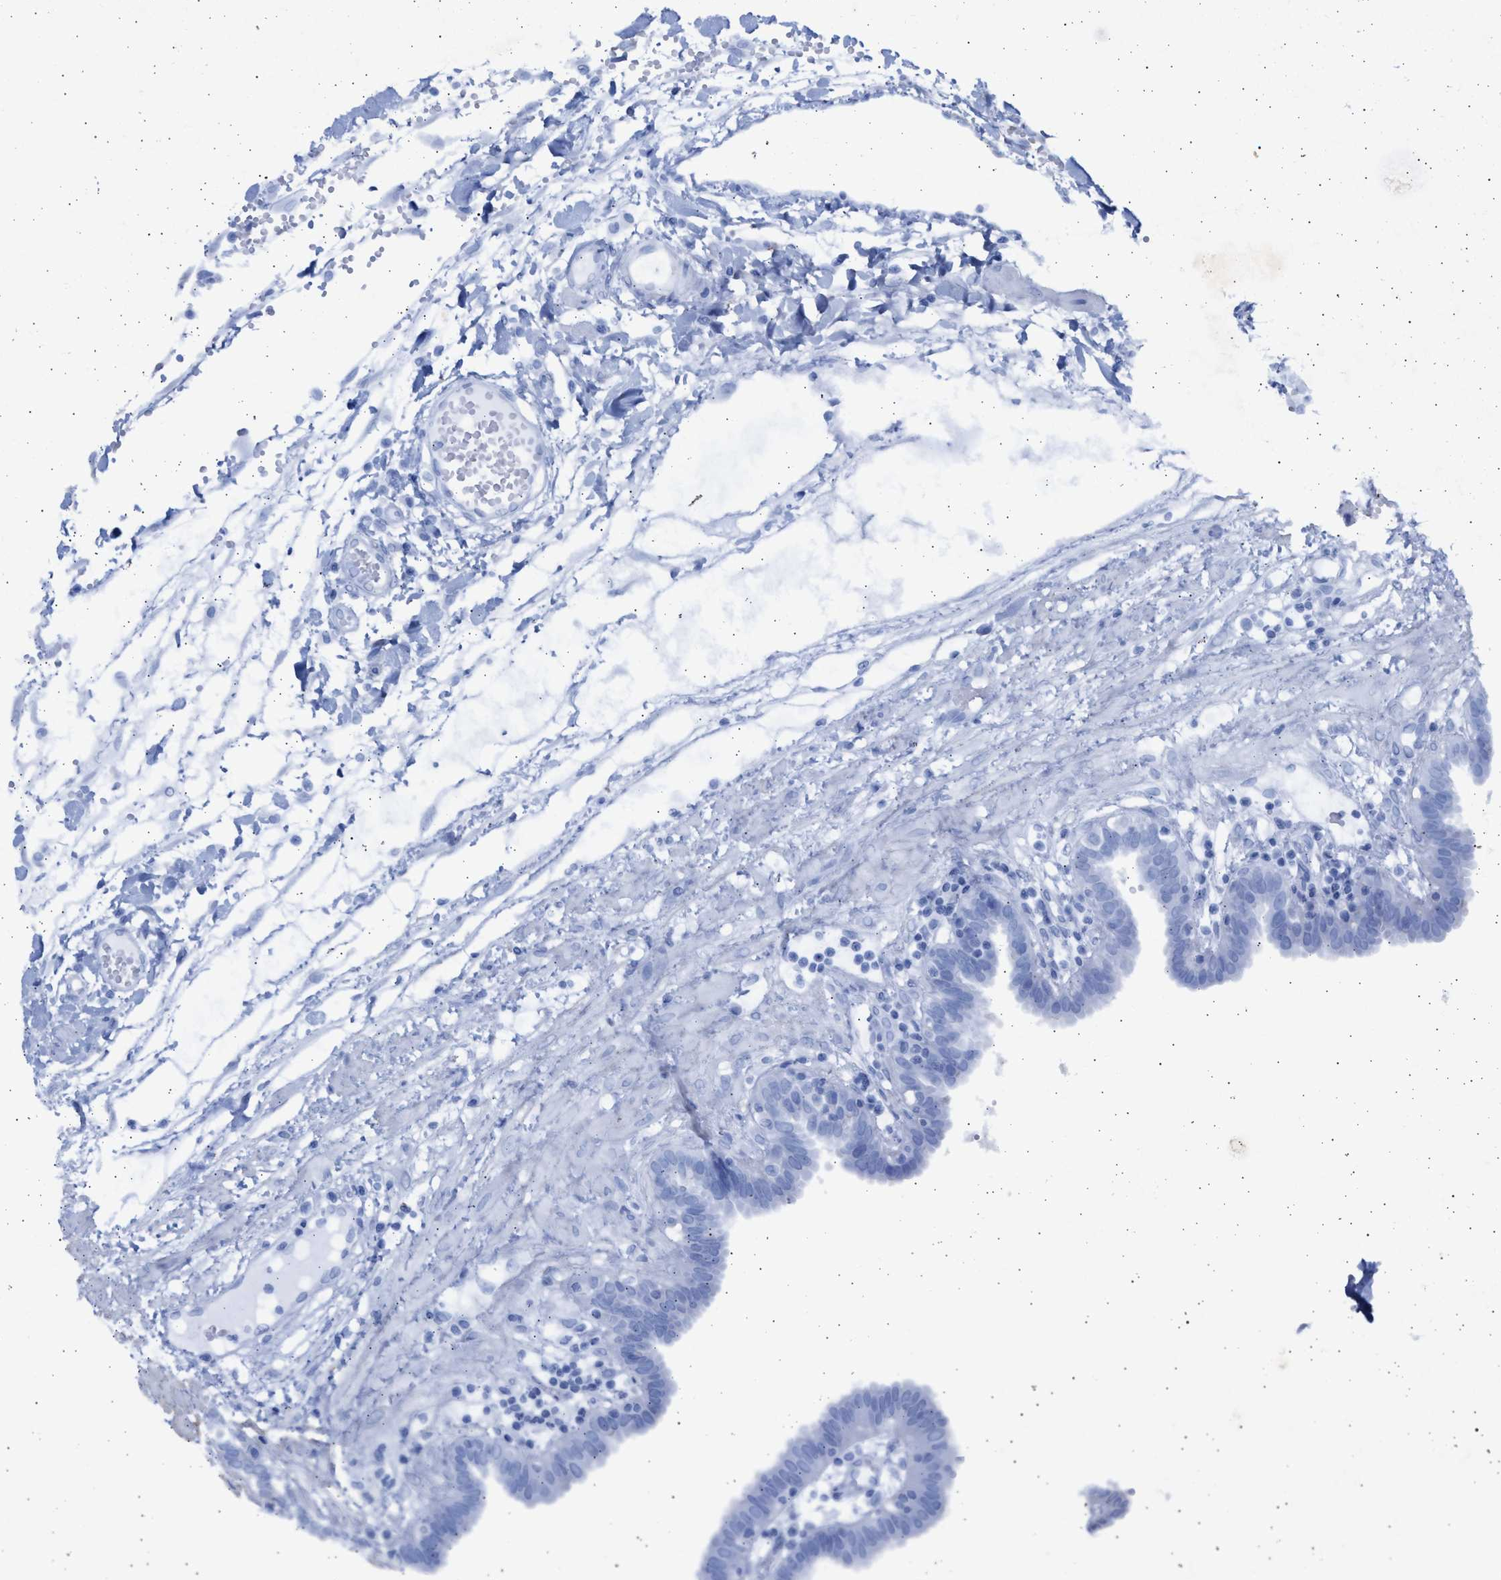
{"staining": {"intensity": "moderate", "quantity": "<25%", "location": "cytoplasmic/membranous"}, "tissue": "fallopian tube", "cell_type": "Glandular cells", "image_type": "normal", "snomed": [{"axis": "morphology", "description": "Normal tissue, NOS"}, {"axis": "topography", "description": "Fallopian tube"}, {"axis": "topography", "description": "Placenta"}], "caption": "Protein expression by immunohistochemistry shows moderate cytoplasmic/membranous expression in about <25% of glandular cells in unremarkable fallopian tube.", "gene": "NBR1", "patient": {"sex": "female", "age": 32}}